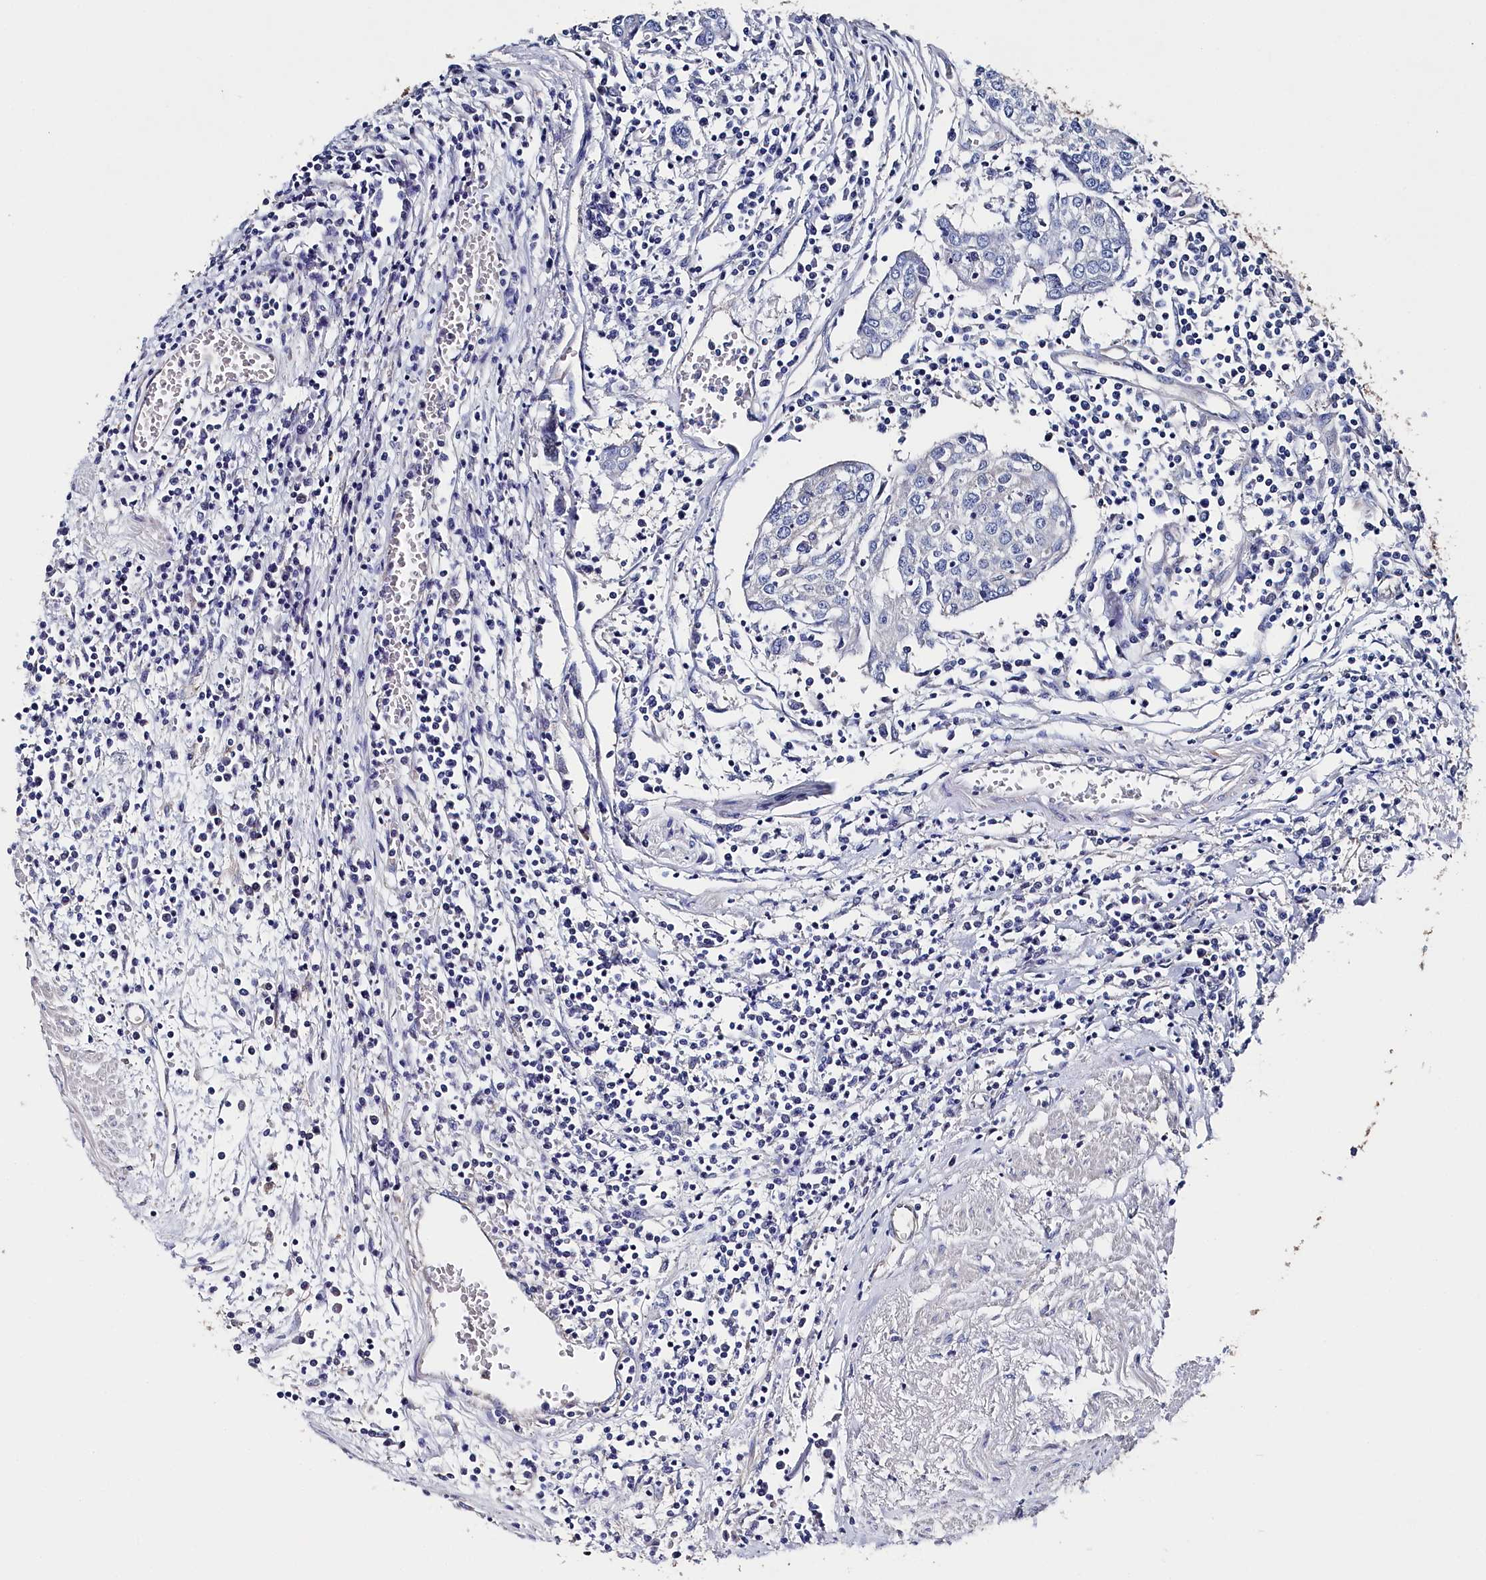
{"staining": {"intensity": "negative", "quantity": "none", "location": "none"}, "tissue": "urothelial cancer", "cell_type": "Tumor cells", "image_type": "cancer", "snomed": [{"axis": "morphology", "description": "Urothelial carcinoma, High grade"}, {"axis": "topography", "description": "Urinary bladder"}], "caption": "A micrograph of urothelial carcinoma (high-grade) stained for a protein displays no brown staining in tumor cells.", "gene": "BHMT", "patient": {"sex": "female", "age": 85}}